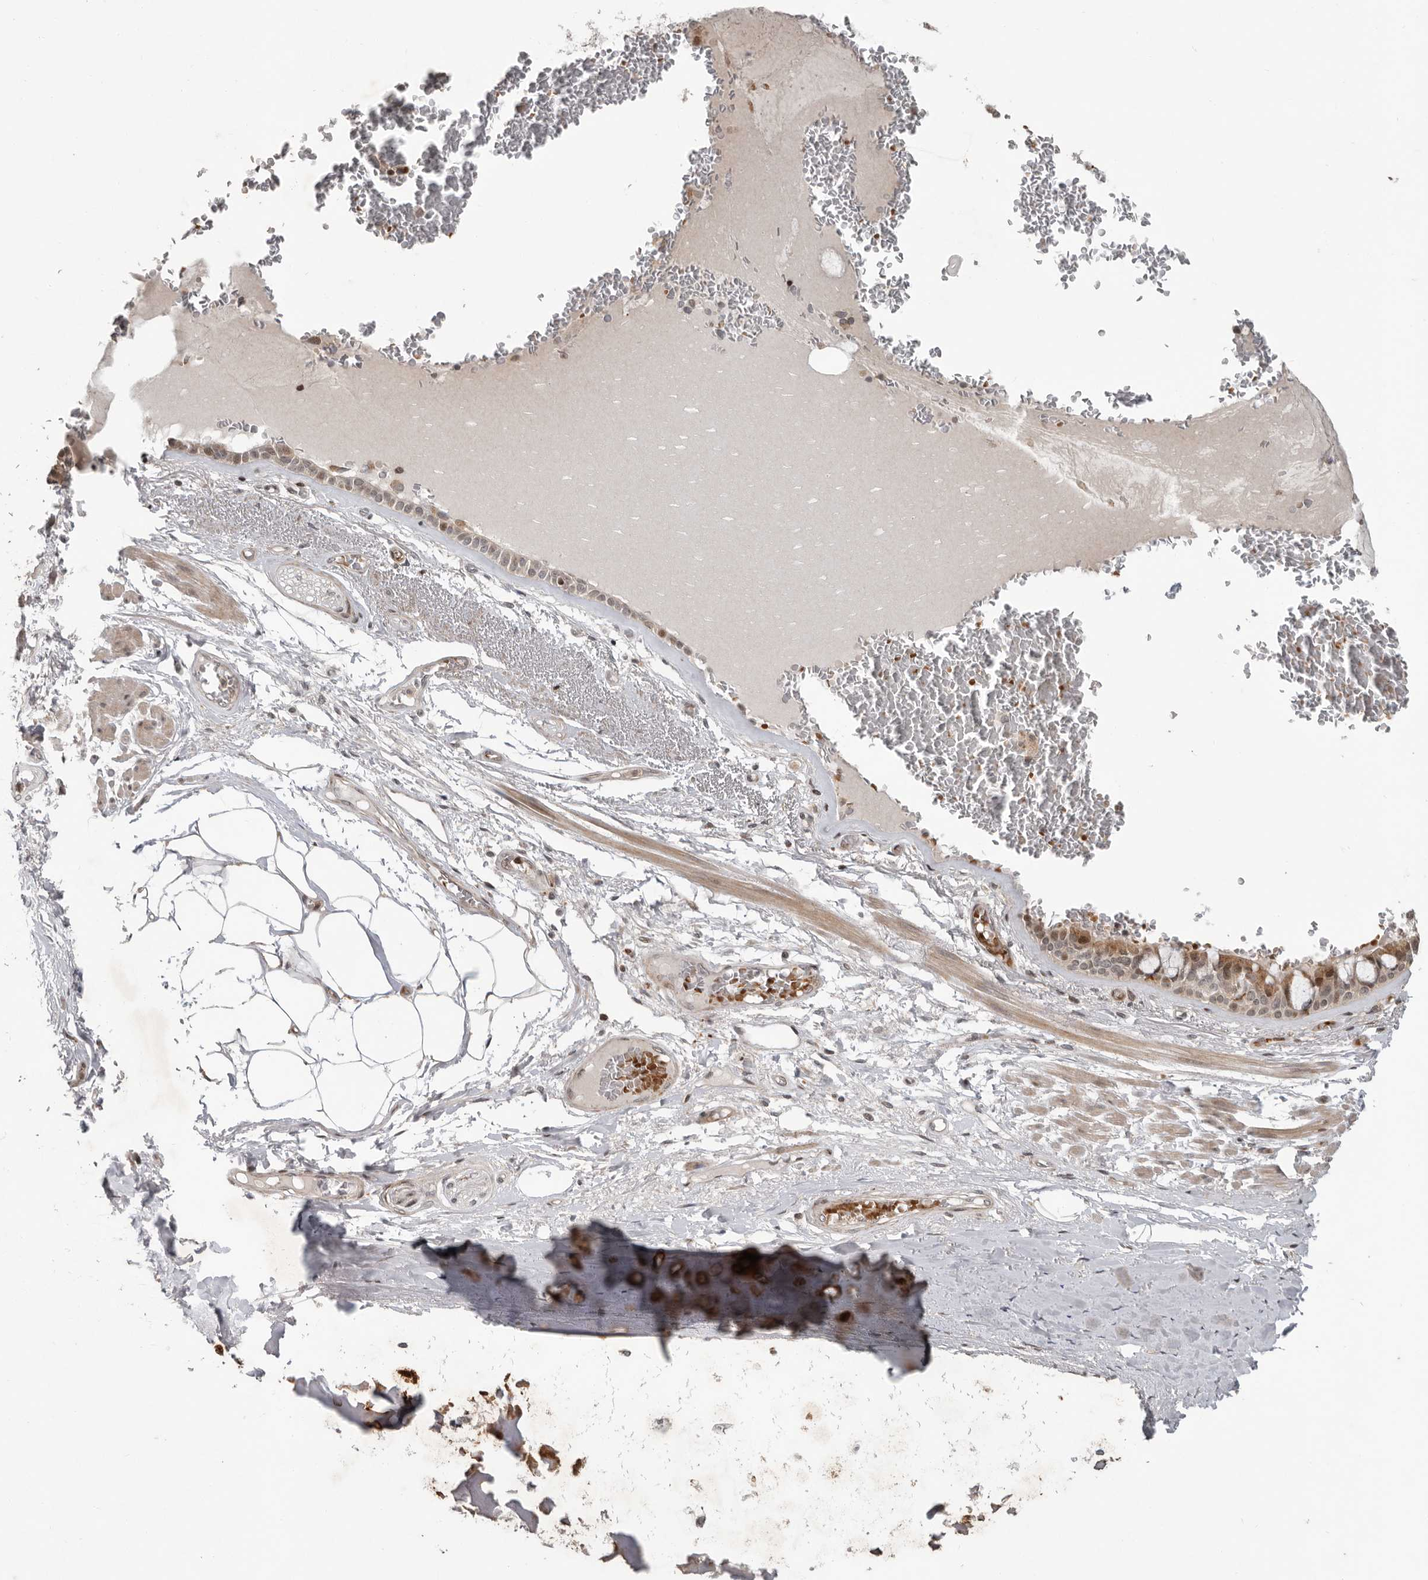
{"staining": {"intensity": "moderate", "quantity": "<25%", "location": "cytoplasmic/membranous,nuclear"}, "tissue": "bronchus", "cell_type": "Respiratory epithelial cells", "image_type": "normal", "snomed": [{"axis": "morphology", "description": "Normal tissue, NOS"}, {"axis": "topography", "description": "Bronchus"}], "caption": "Human bronchus stained for a protein (brown) displays moderate cytoplasmic/membranous,nuclear positive expression in about <25% of respiratory epithelial cells.", "gene": "RABIF", "patient": {"sex": "male", "age": 66}}